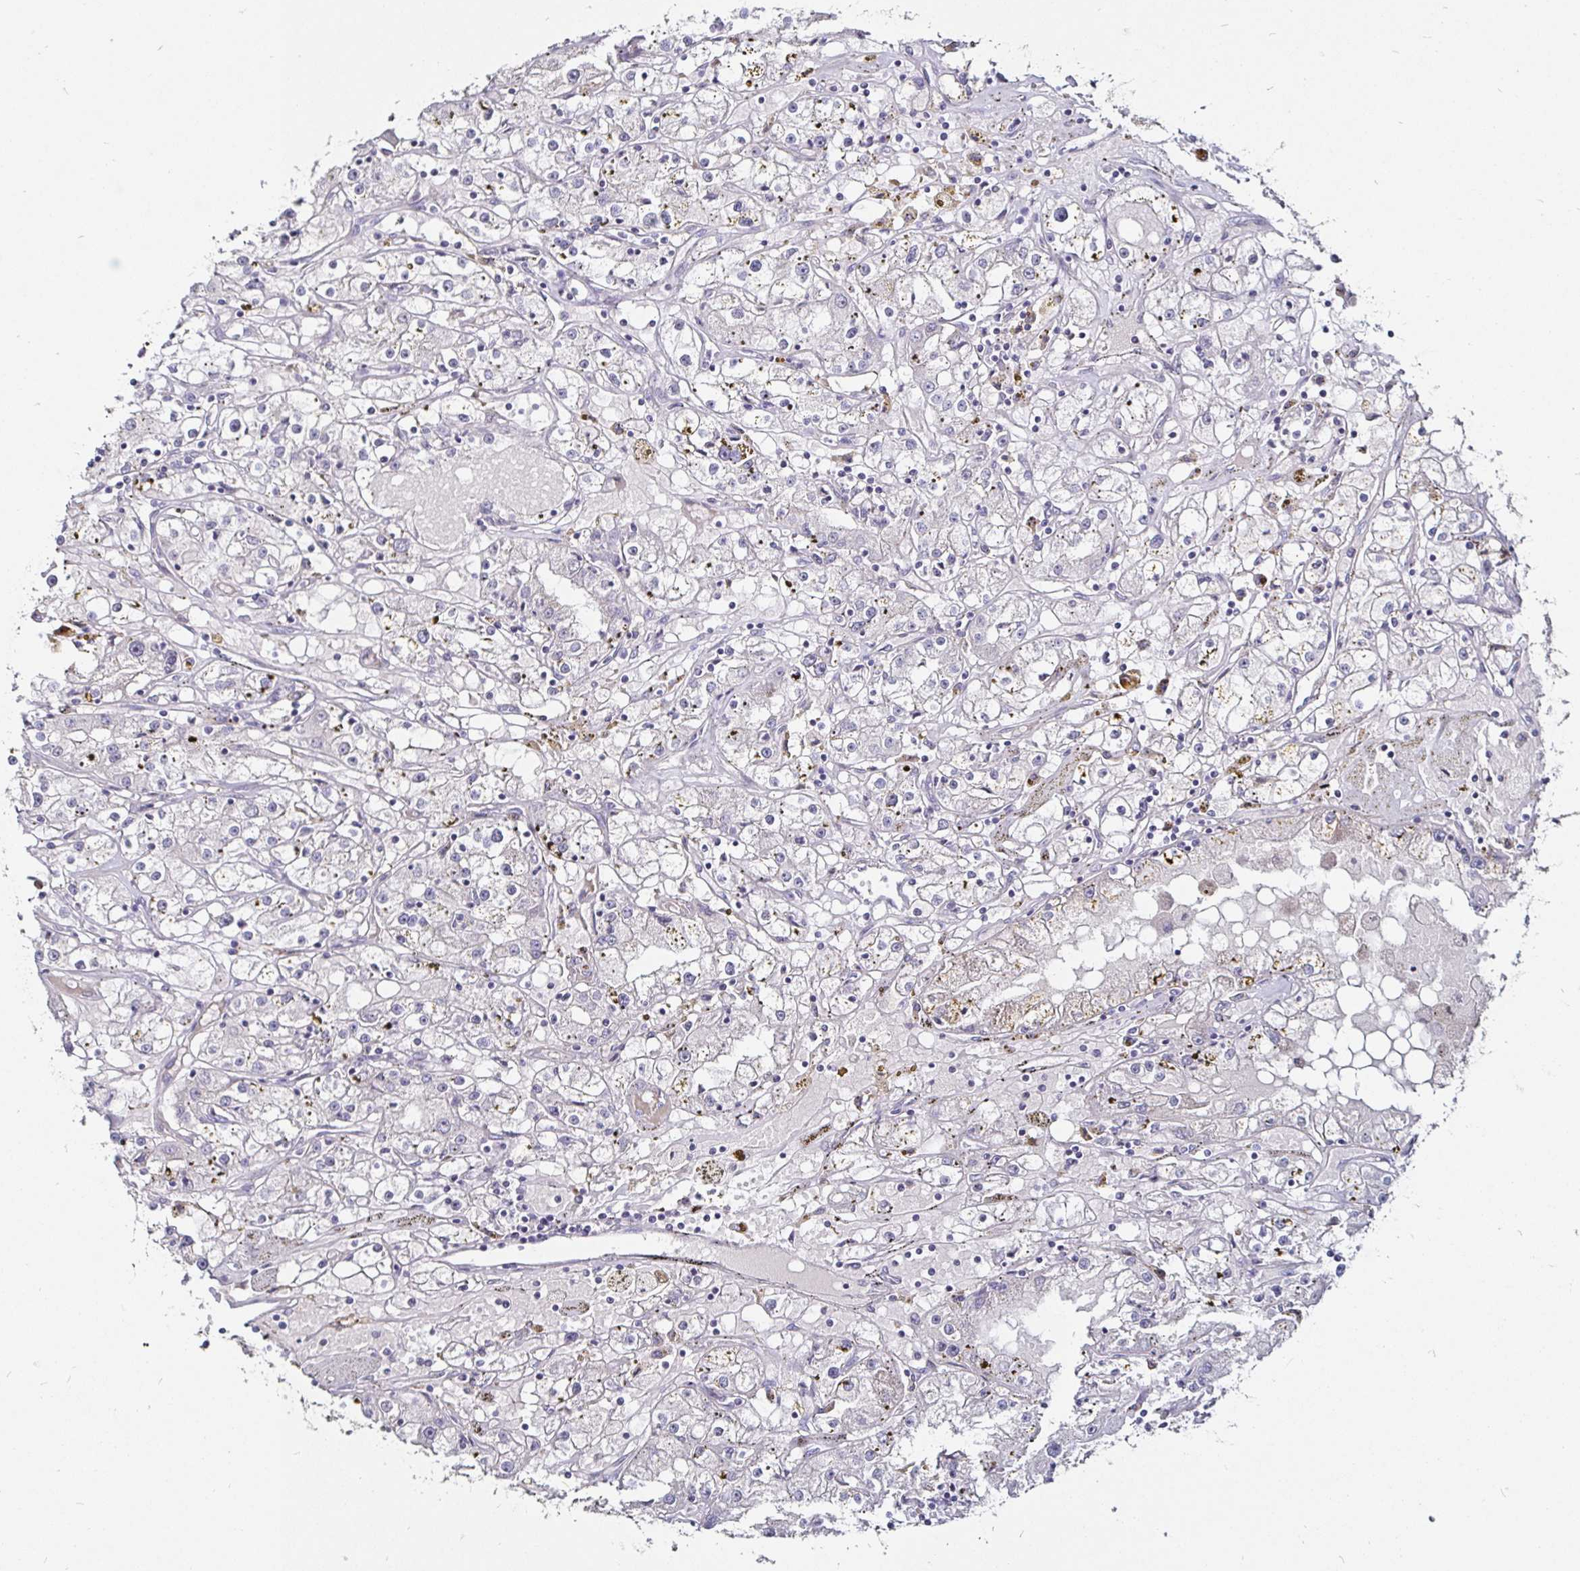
{"staining": {"intensity": "negative", "quantity": "none", "location": "none"}, "tissue": "renal cancer", "cell_type": "Tumor cells", "image_type": "cancer", "snomed": [{"axis": "morphology", "description": "Adenocarcinoma, NOS"}, {"axis": "topography", "description": "Kidney"}], "caption": "Immunohistochemistry (IHC) image of human renal adenocarcinoma stained for a protein (brown), which displays no expression in tumor cells.", "gene": "FAIM2", "patient": {"sex": "male", "age": 56}}